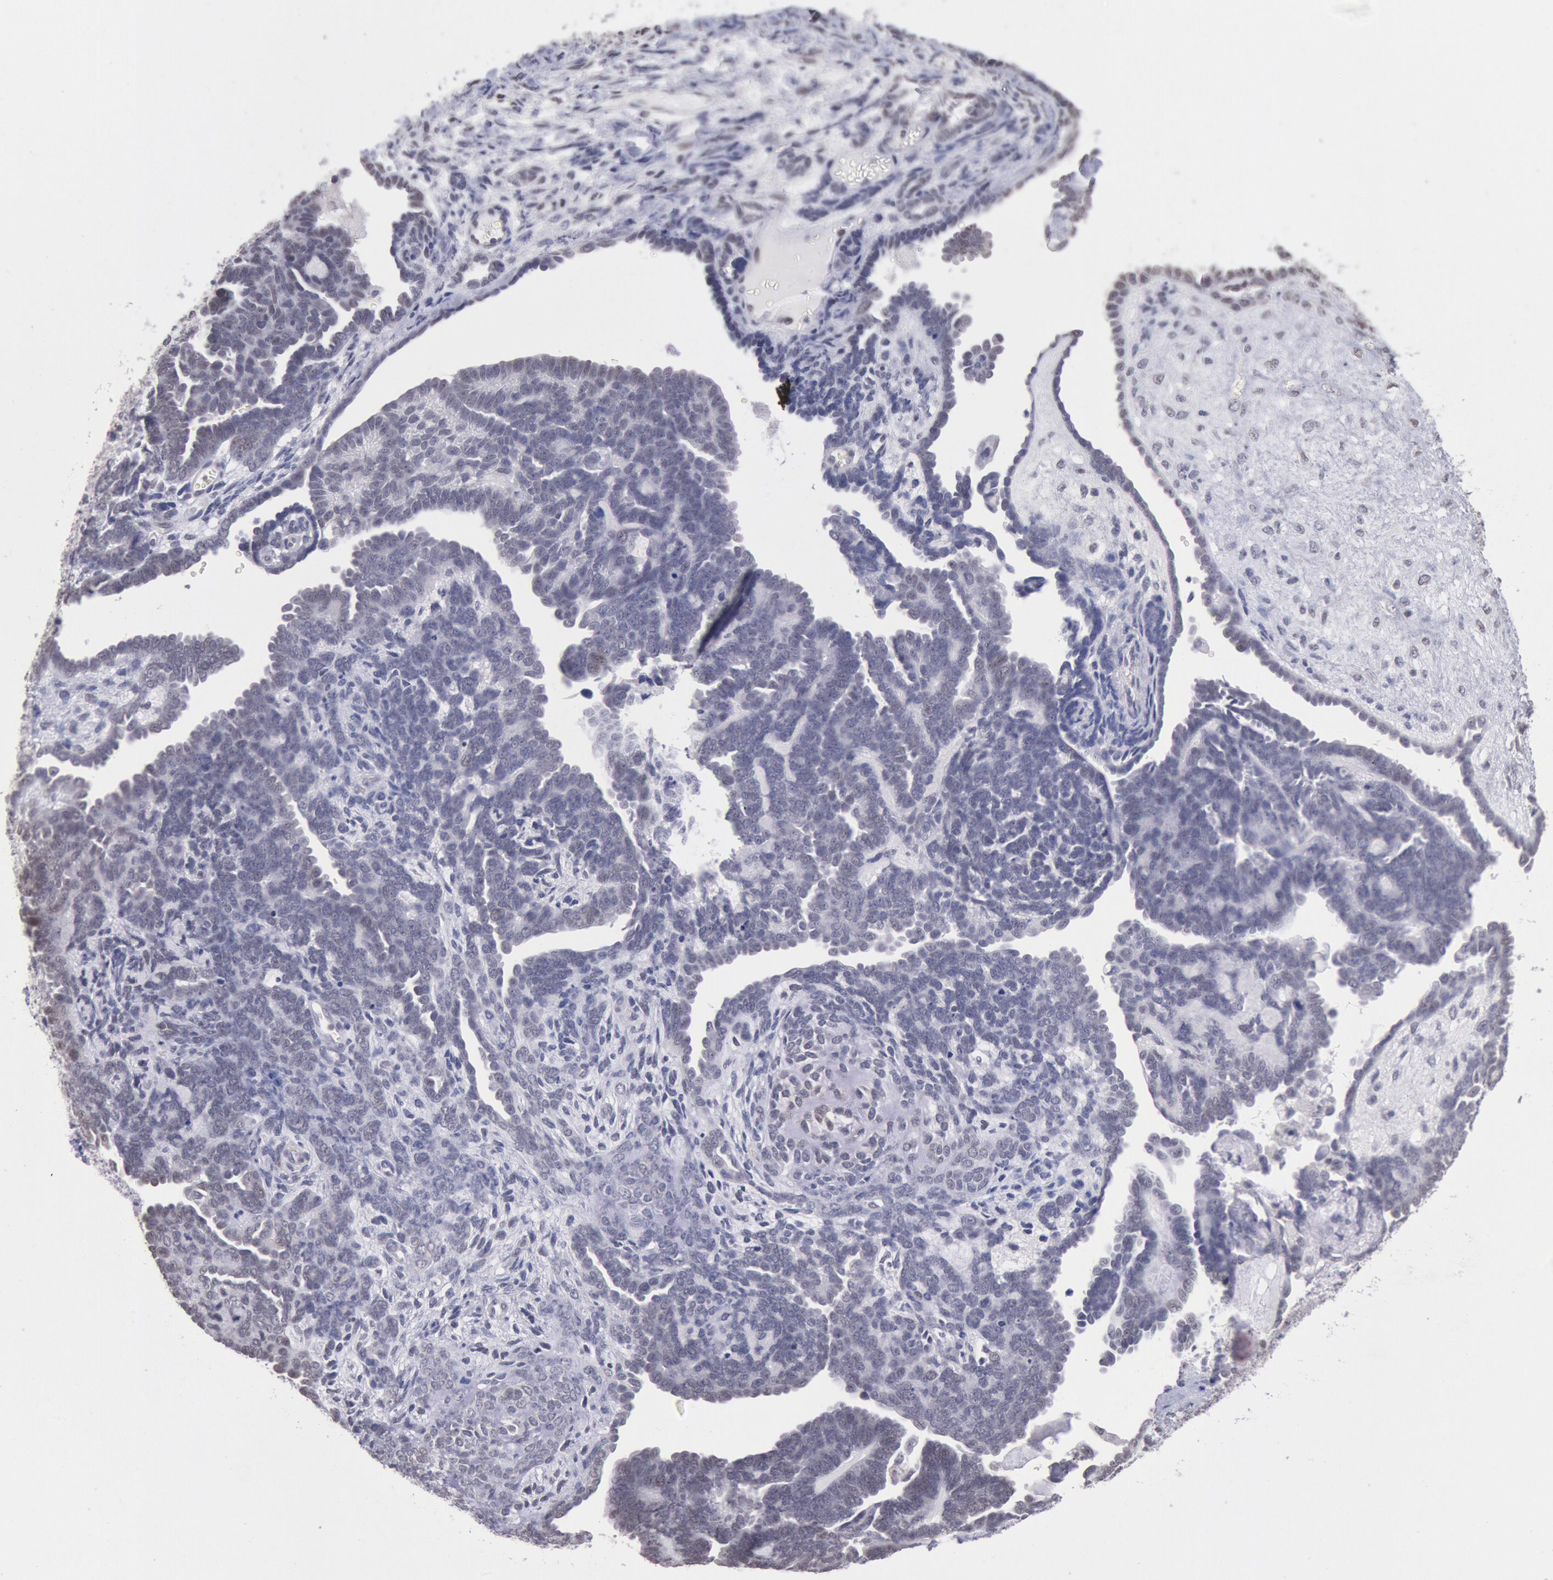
{"staining": {"intensity": "weak", "quantity": "25%-75%", "location": "nuclear"}, "tissue": "endometrial cancer", "cell_type": "Tumor cells", "image_type": "cancer", "snomed": [{"axis": "morphology", "description": "Neoplasm, malignant, NOS"}, {"axis": "topography", "description": "Endometrium"}], "caption": "Immunohistochemical staining of human endometrial neoplasm (malignant) shows low levels of weak nuclear protein staining in approximately 25%-75% of tumor cells.", "gene": "MYH7", "patient": {"sex": "female", "age": 74}}